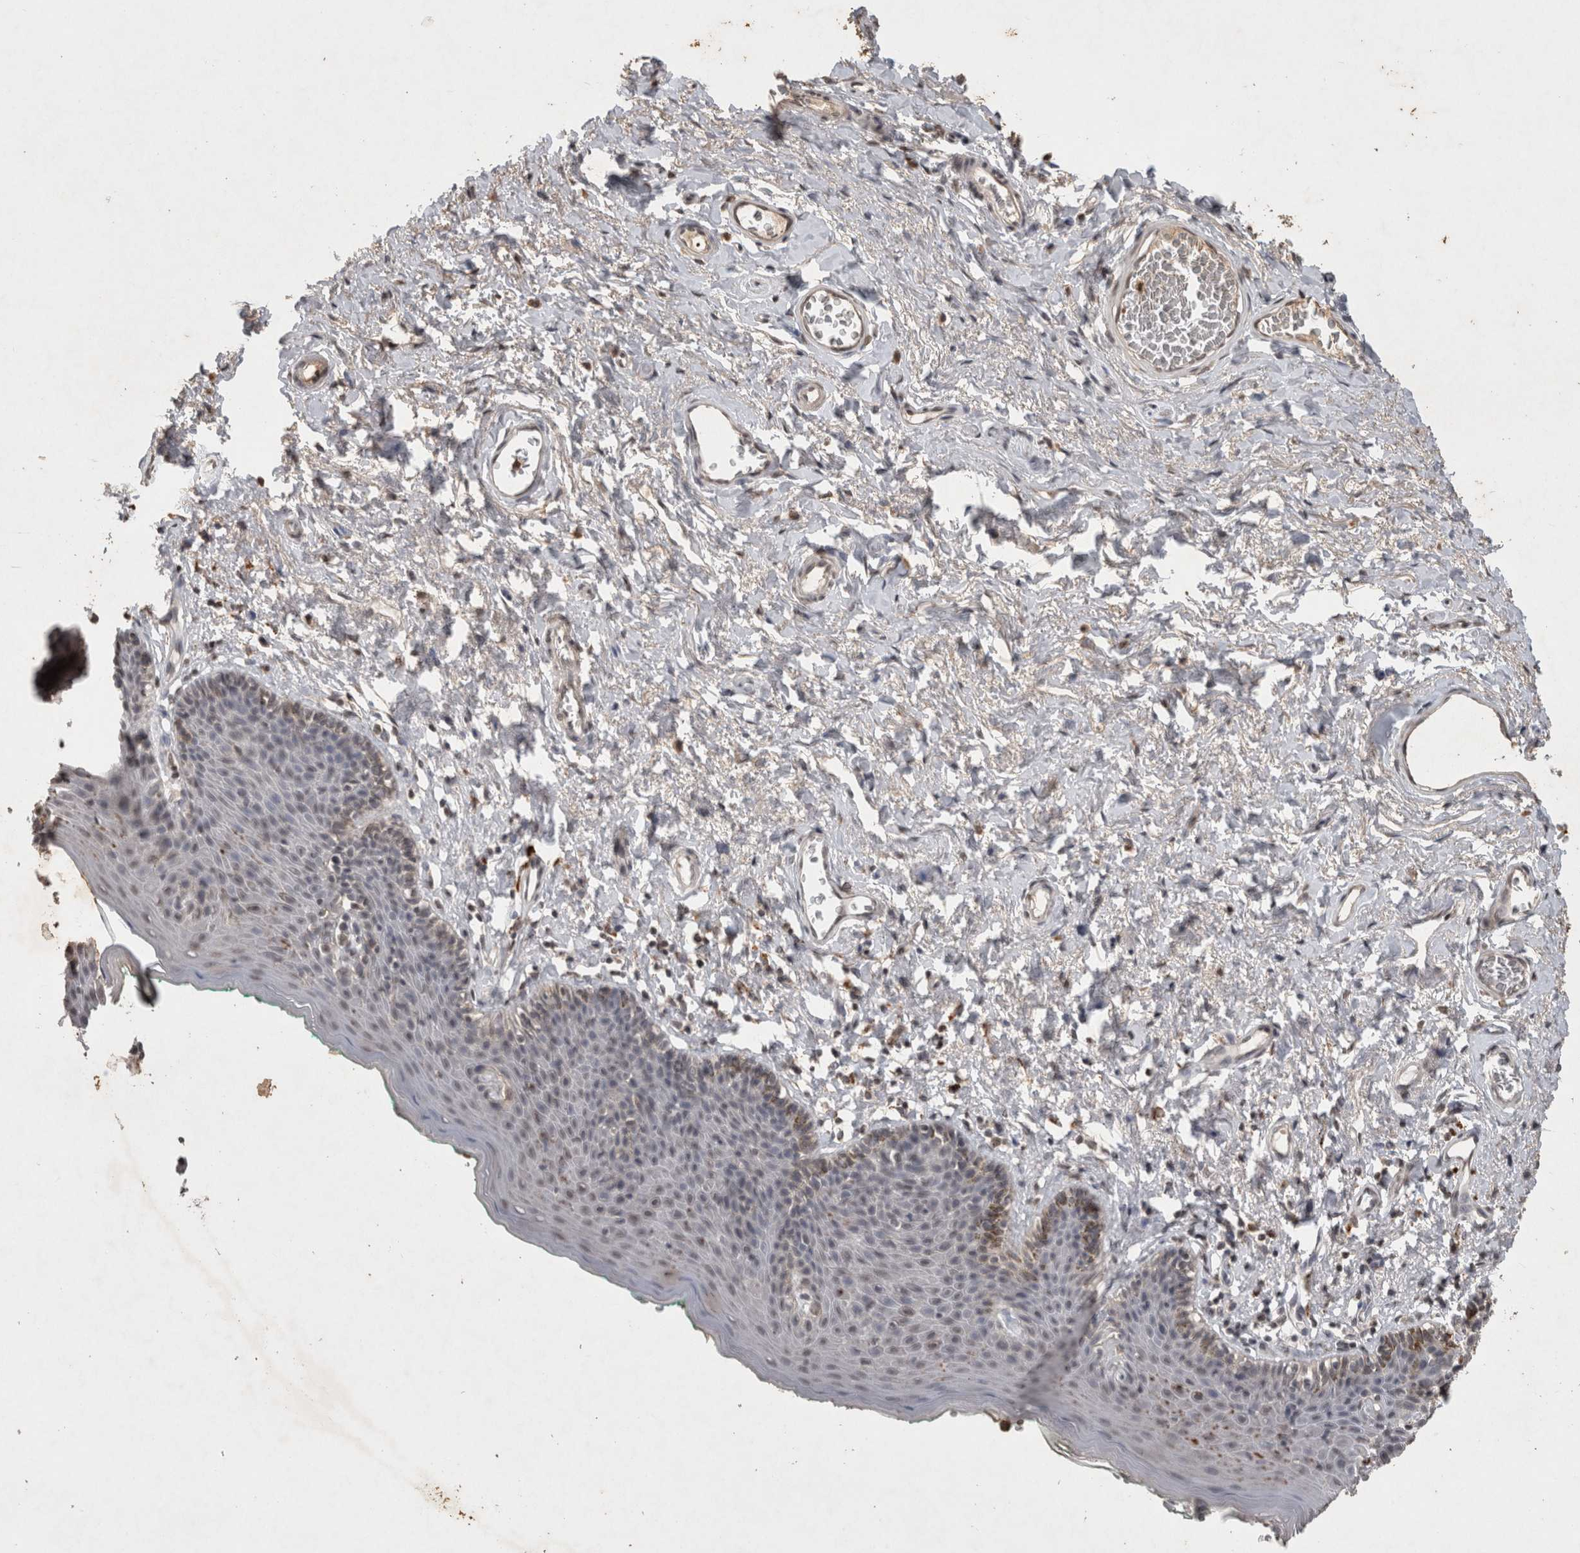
{"staining": {"intensity": "moderate", "quantity": "<25%", "location": "cytoplasmic/membranous,nuclear"}, "tissue": "skin", "cell_type": "Epidermal cells", "image_type": "normal", "snomed": [{"axis": "morphology", "description": "Normal tissue, NOS"}, {"axis": "topography", "description": "Vulva"}], "caption": "DAB immunohistochemical staining of unremarkable skin displays moderate cytoplasmic/membranous,nuclear protein staining in approximately <25% of epidermal cells.", "gene": "HRK", "patient": {"sex": "female", "age": 66}}